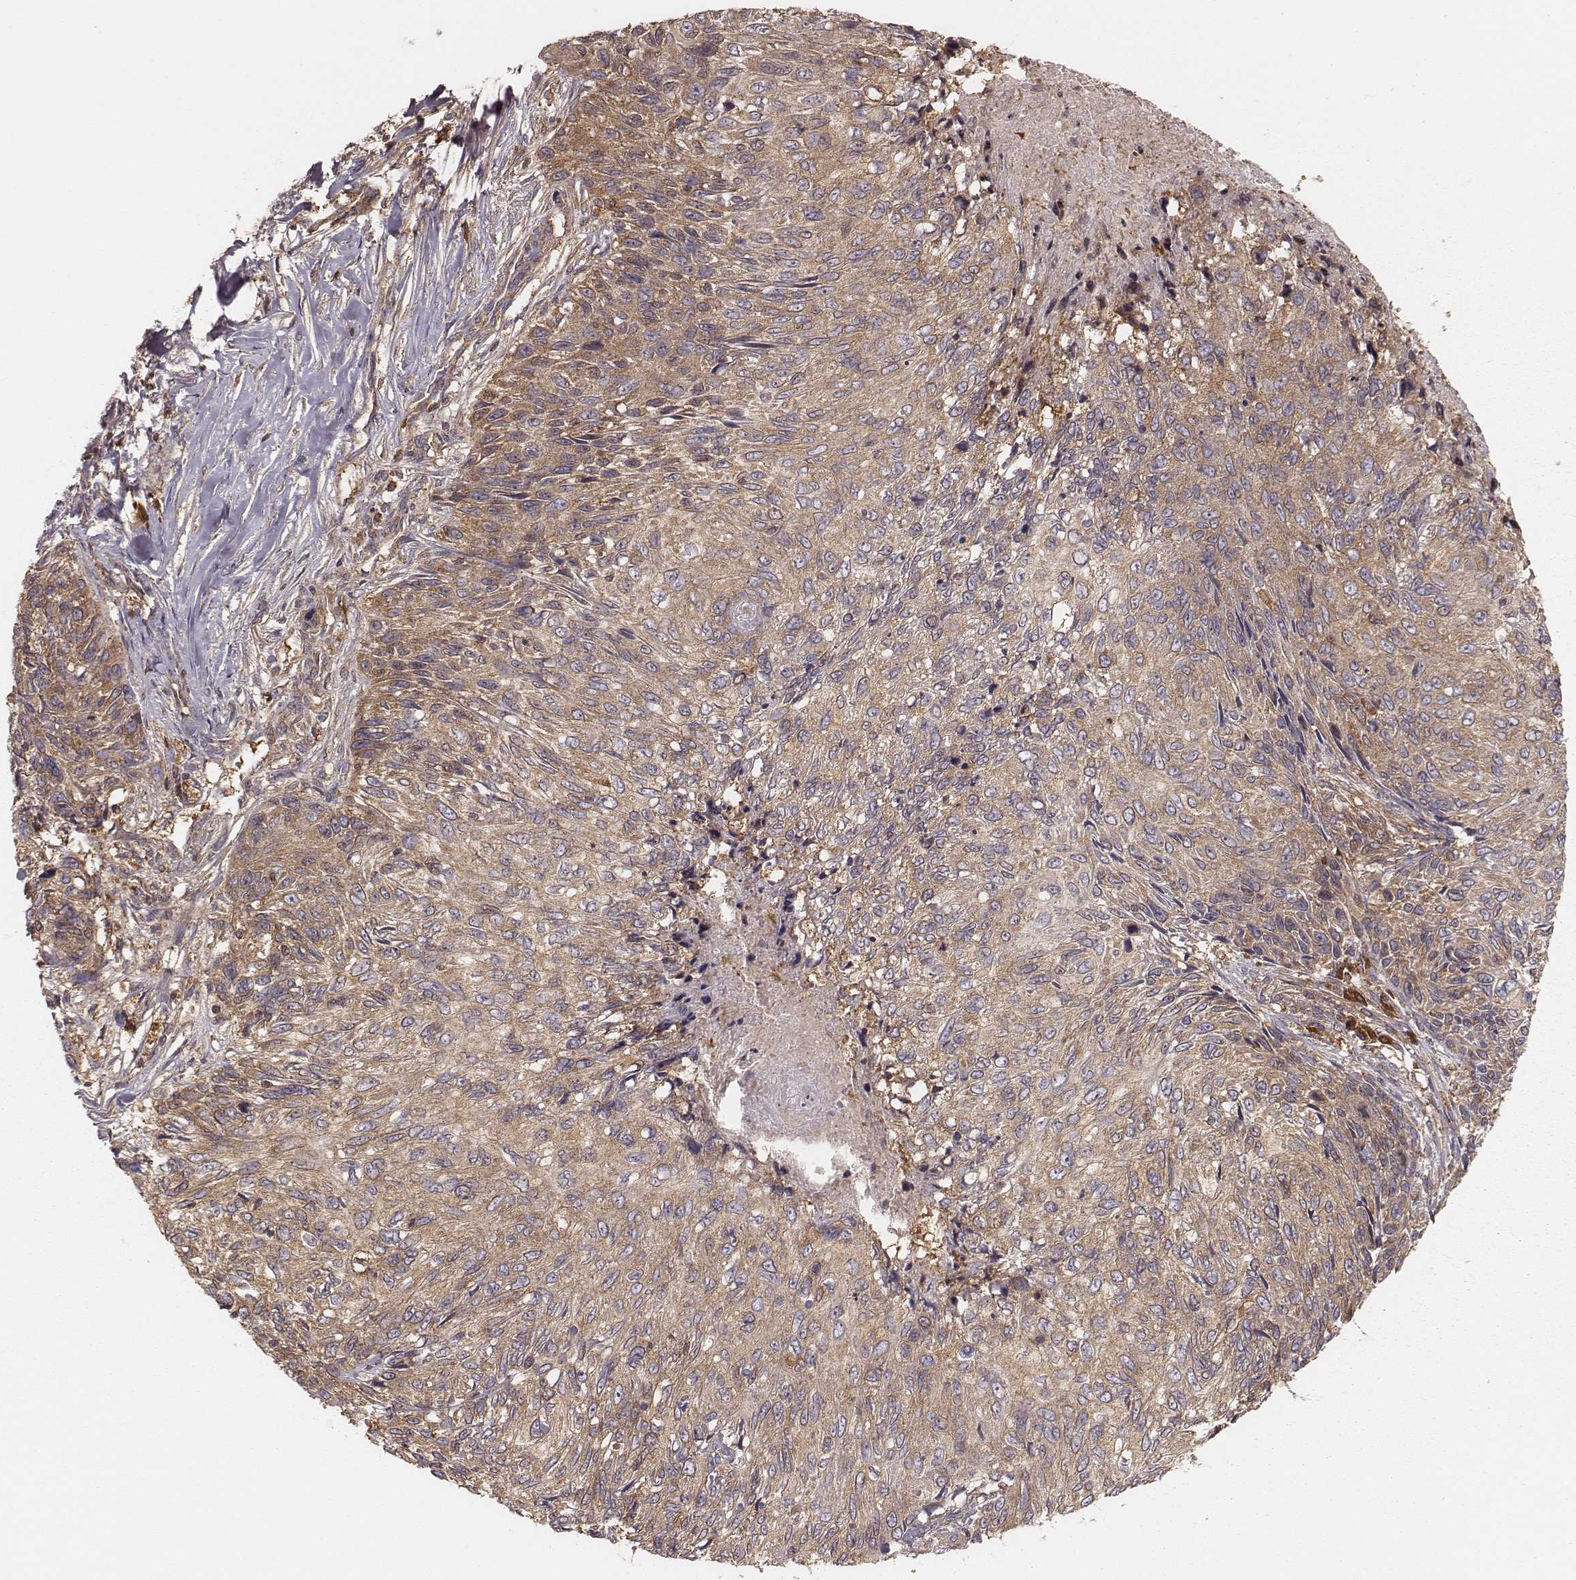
{"staining": {"intensity": "moderate", "quantity": "25%-75%", "location": "cytoplasmic/membranous"}, "tissue": "skin cancer", "cell_type": "Tumor cells", "image_type": "cancer", "snomed": [{"axis": "morphology", "description": "Squamous cell carcinoma, NOS"}, {"axis": "topography", "description": "Skin"}], "caption": "This is an image of immunohistochemistry staining of skin squamous cell carcinoma, which shows moderate expression in the cytoplasmic/membranous of tumor cells.", "gene": "CARS1", "patient": {"sex": "male", "age": 92}}